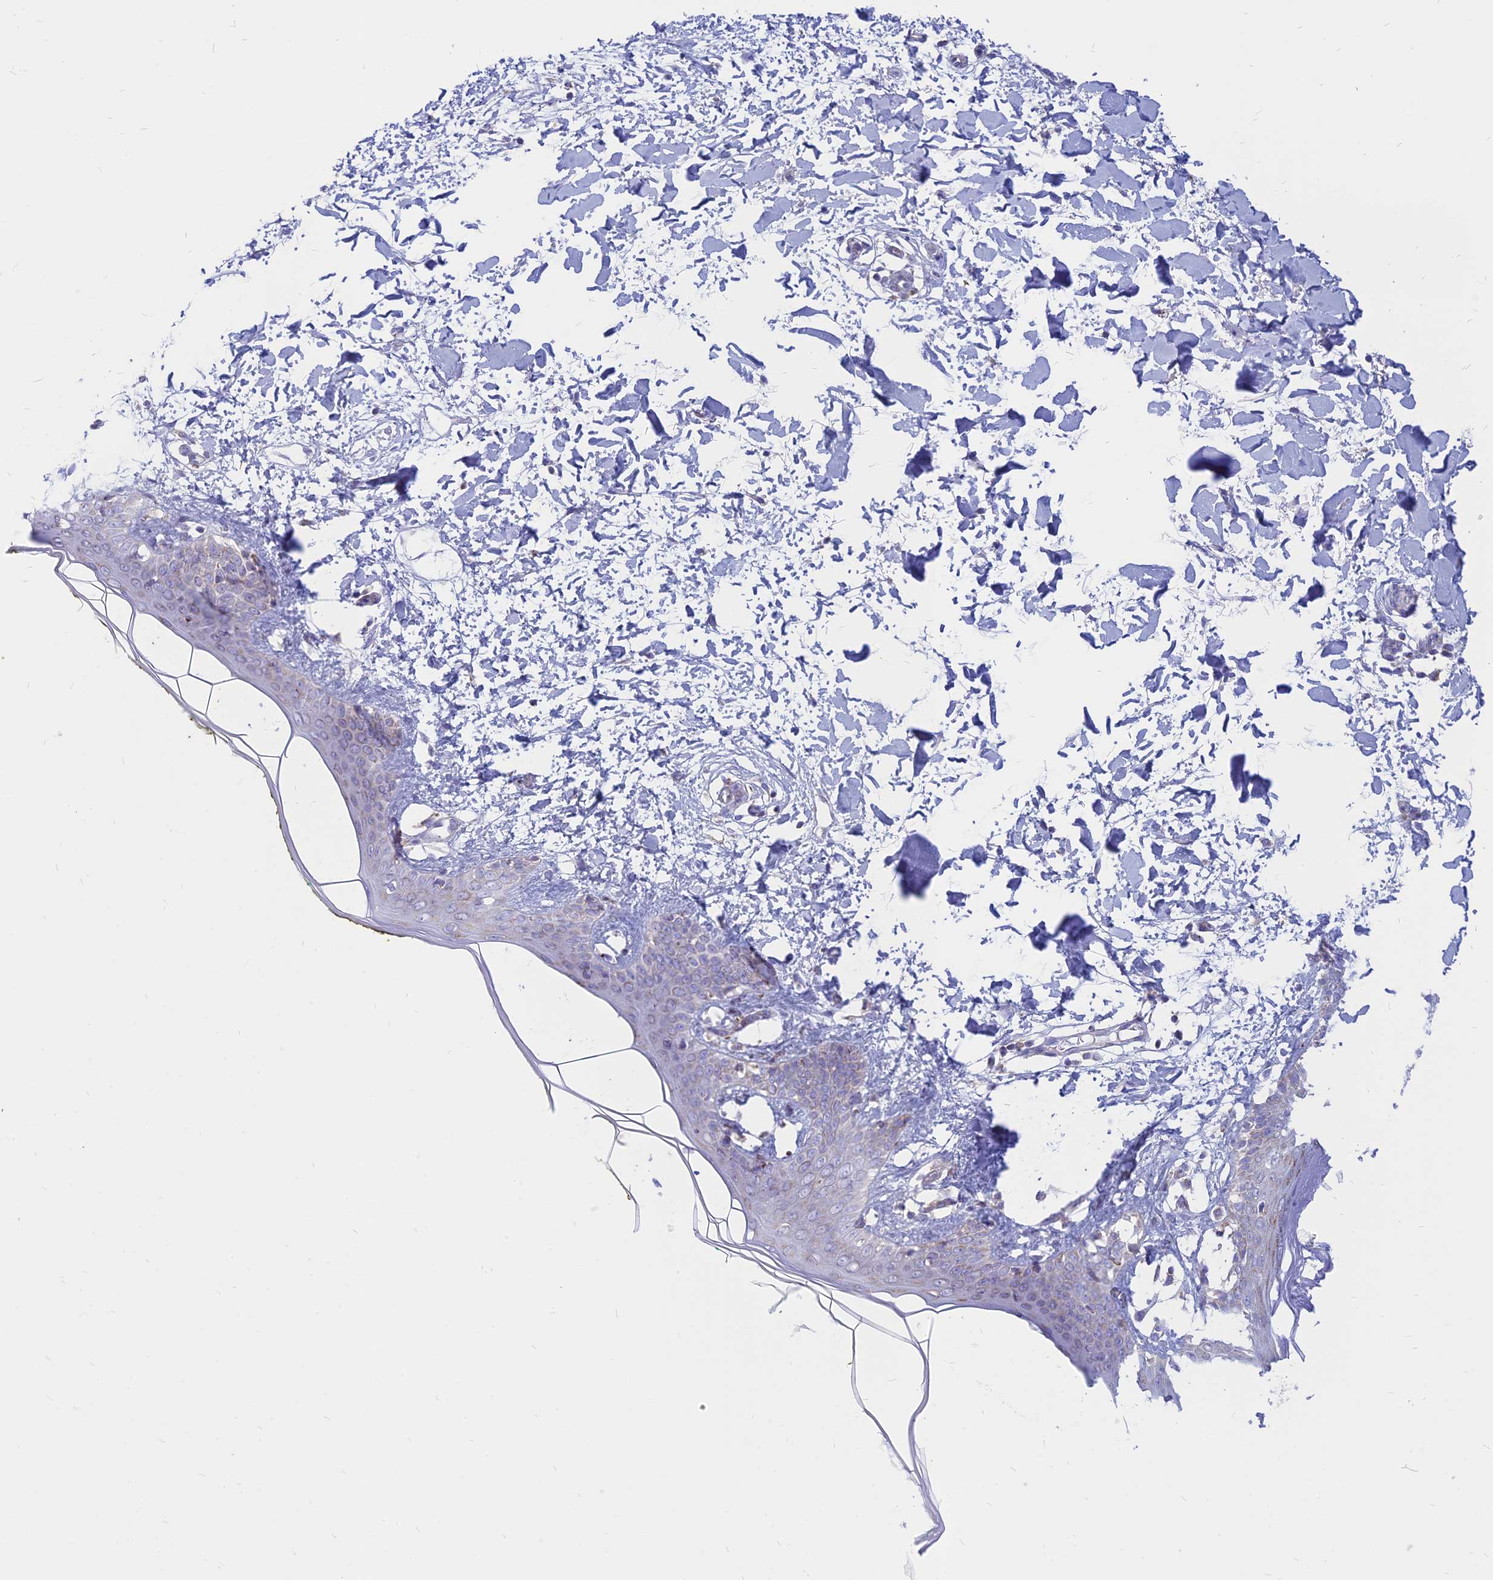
{"staining": {"intensity": "negative", "quantity": "none", "location": "none"}, "tissue": "skin", "cell_type": "Fibroblasts", "image_type": "normal", "snomed": [{"axis": "morphology", "description": "Normal tissue, NOS"}, {"axis": "topography", "description": "Skin"}], "caption": "Immunohistochemistry of normal skin demonstrates no expression in fibroblasts. The staining was performed using DAB (3,3'-diaminobenzidine) to visualize the protein expression in brown, while the nuclei were stained in blue with hematoxylin (Magnification: 20x).", "gene": "PACC1", "patient": {"sex": "female", "age": 34}}